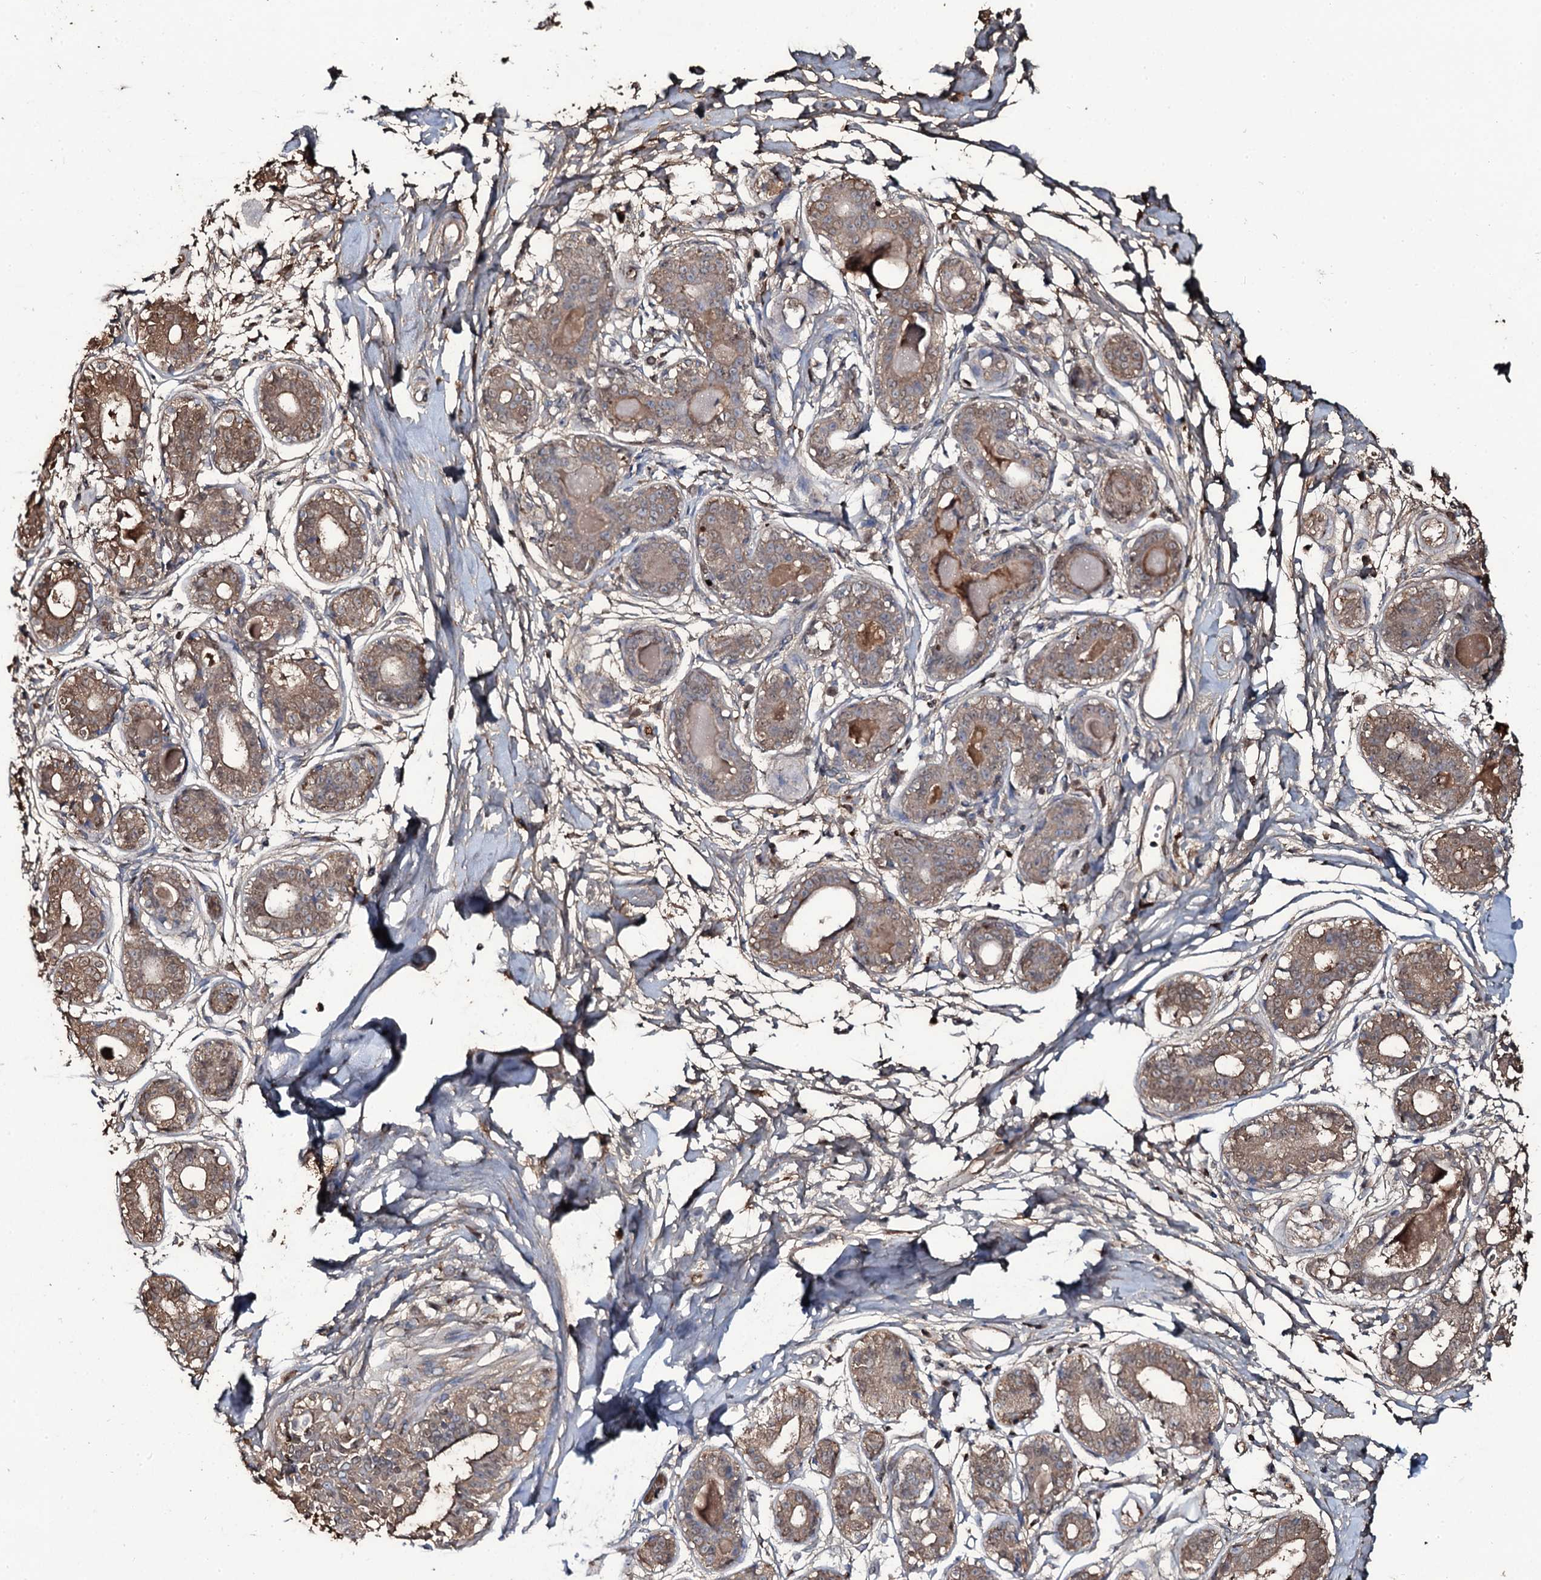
{"staining": {"intensity": "moderate", "quantity": "25%-75%", "location": "cytoplasmic/membranous"}, "tissue": "breast", "cell_type": "Adipocytes", "image_type": "normal", "snomed": [{"axis": "morphology", "description": "Normal tissue, NOS"}, {"axis": "topography", "description": "Breast"}], "caption": "Breast stained with IHC exhibits moderate cytoplasmic/membranous staining in about 25%-75% of adipocytes. Immunohistochemistry stains the protein of interest in brown and the nuclei are stained blue.", "gene": "EDN1", "patient": {"sex": "female", "age": 45}}